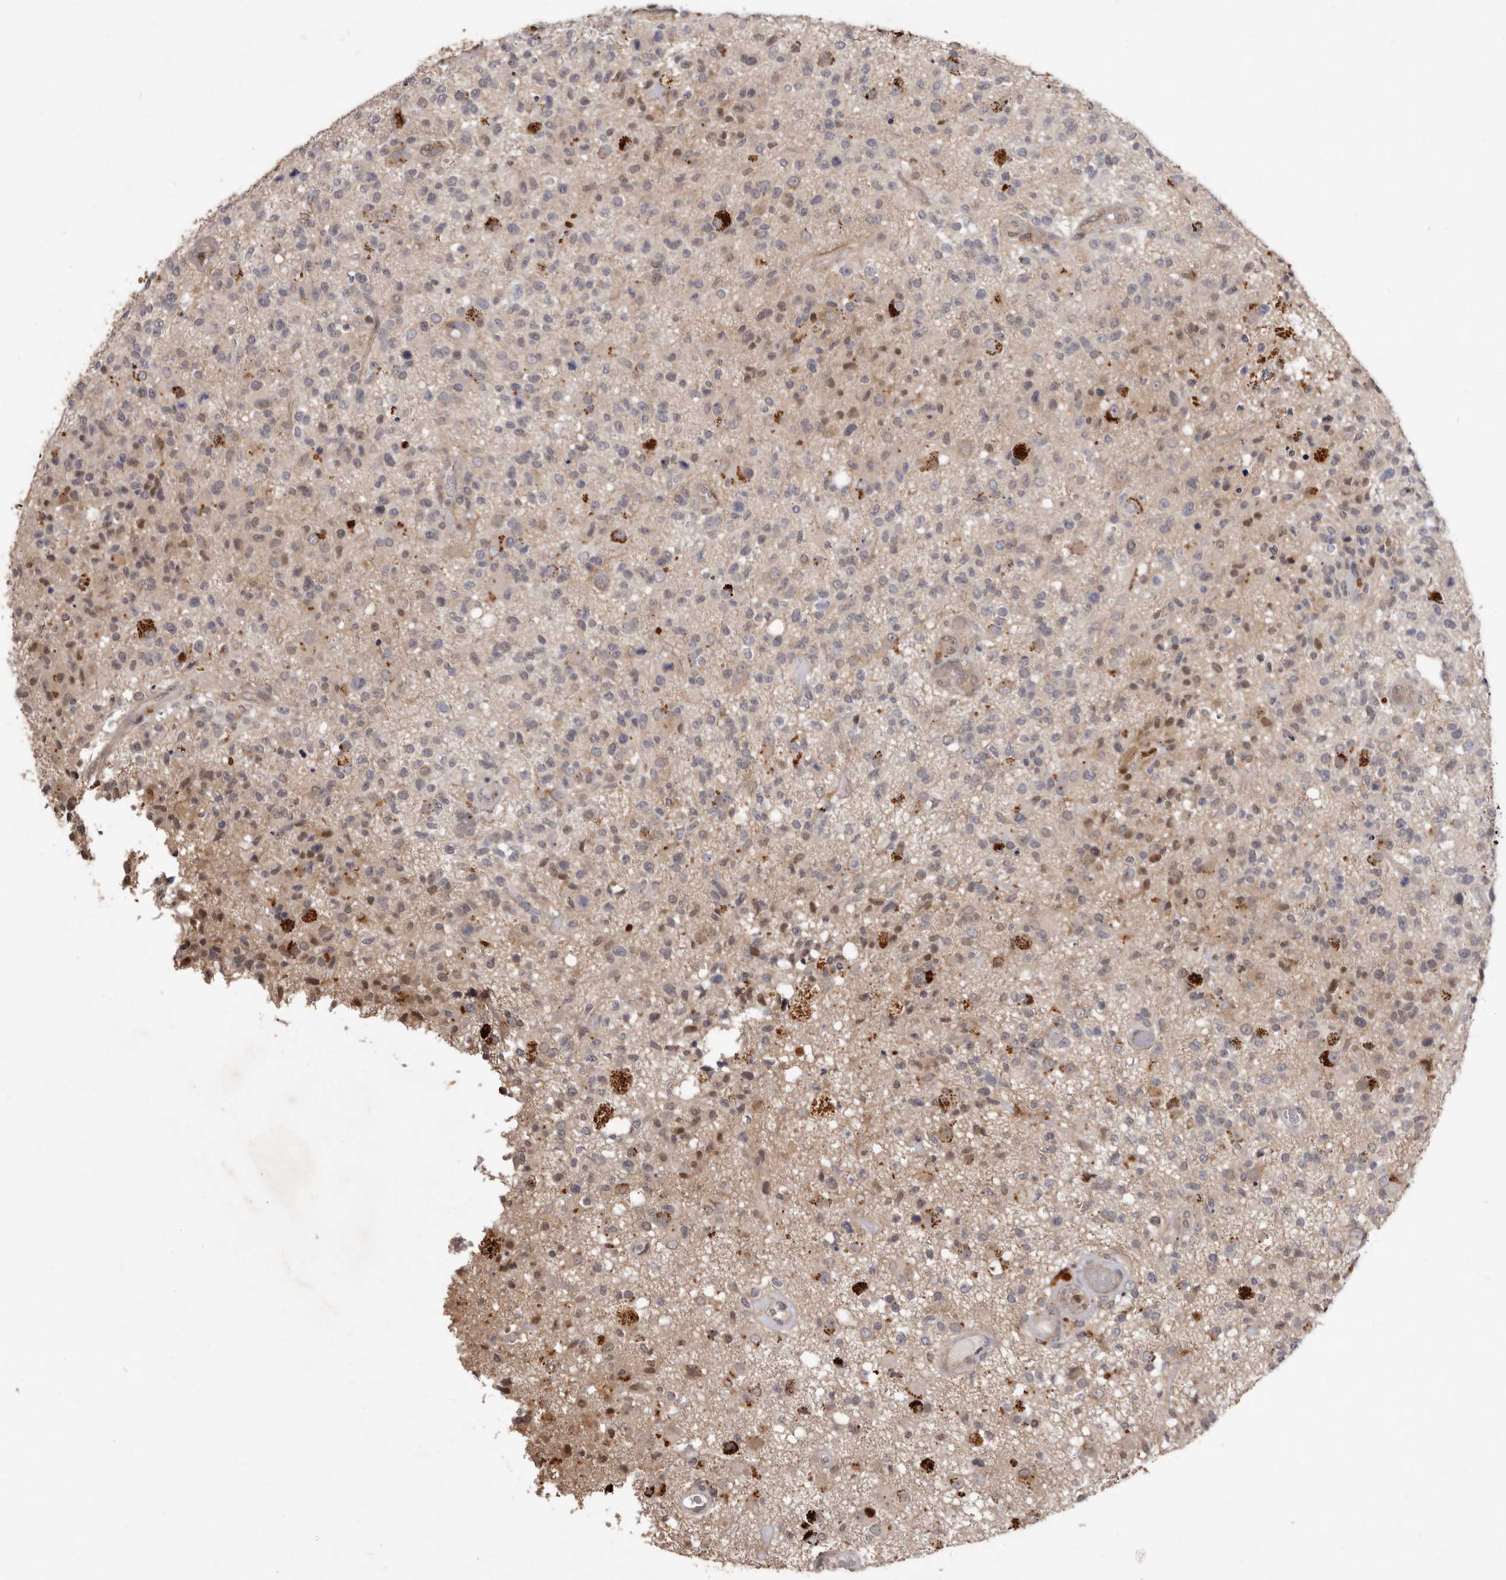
{"staining": {"intensity": "weak", "quantity": "<25%", "location": "cytoplasmic/membranous"}, "tissue": "glioma", "cell_type": "Tumor cells", "image_type": "cancer", "snomed": [{"axis": "morphology", "description": "Glioma, malignant, High grade"}, {"axis": "morphology", "description": "Glioblastoma, NOS"}, {"axis": "topography", "description": "Brain"}], "caption": "IHC micrograph of neoplastic tissue: human malignant glioma (high-grade) stained with DAB reveals no significant protein staining in tumor cells.", "gene": "ACLY", "patient": {"sex": "male", "age": 60}}